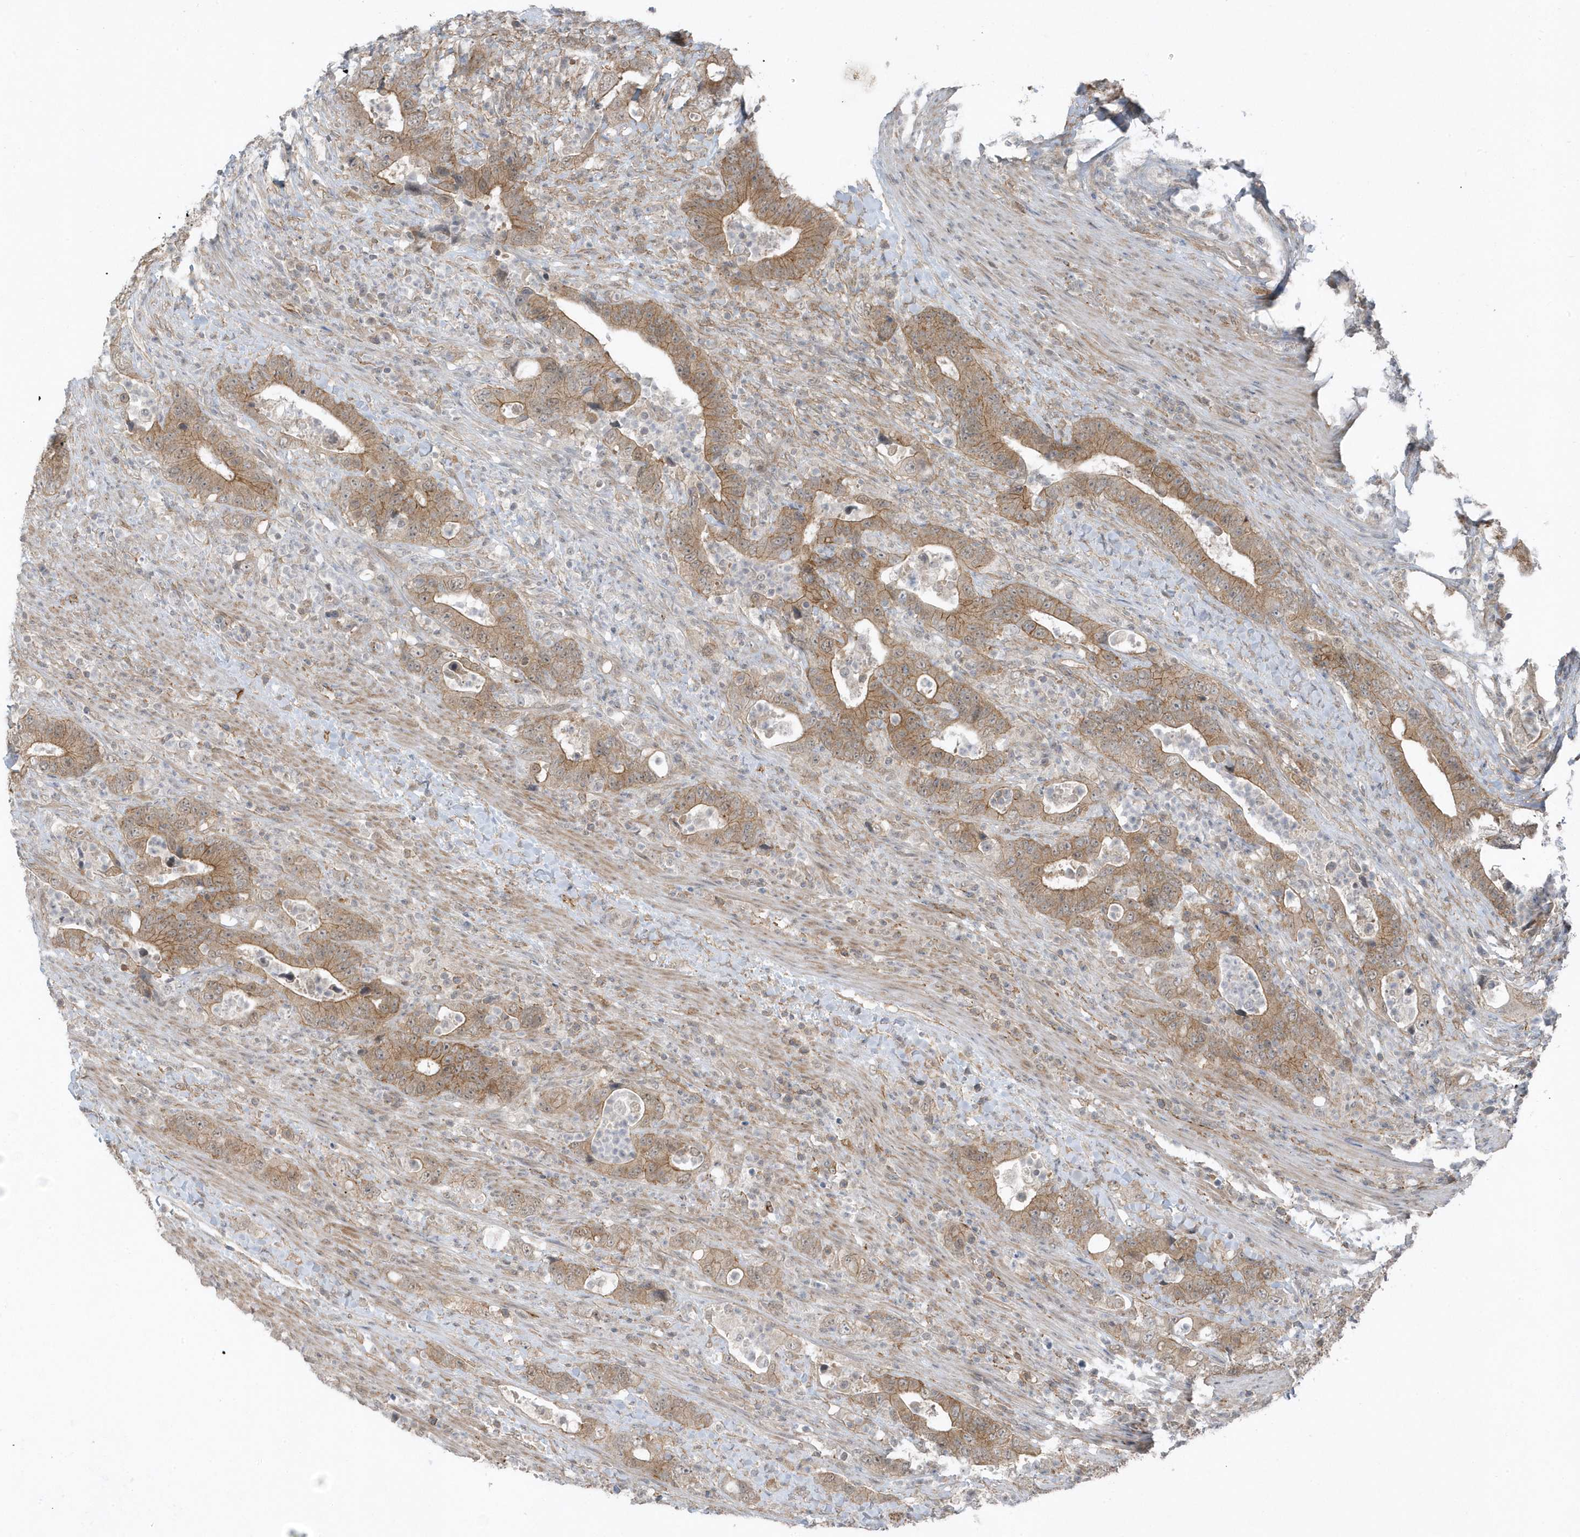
{"staining": {"intensity": "moderate", "quantity": ">75%", "location": "cytoplasmic/membranous"}, "tissue": "colorectal cancer", "cell_type": "Tumor cells", "image_type": "cancer", "snomed": [{"axis": "morphology", "description": "Adenocarcinoma, NOS"}, {"axis": "topography", "description": "Colon"}], "caption": "Brown immunohistochemical staining in colorectal adenocarcinoma reveals moderate cytoplasmic/membranous positivity in approximately >75% of tumor cells.", "gene": "PARD3B", "patient": {"sex": "female", "age": 75}}